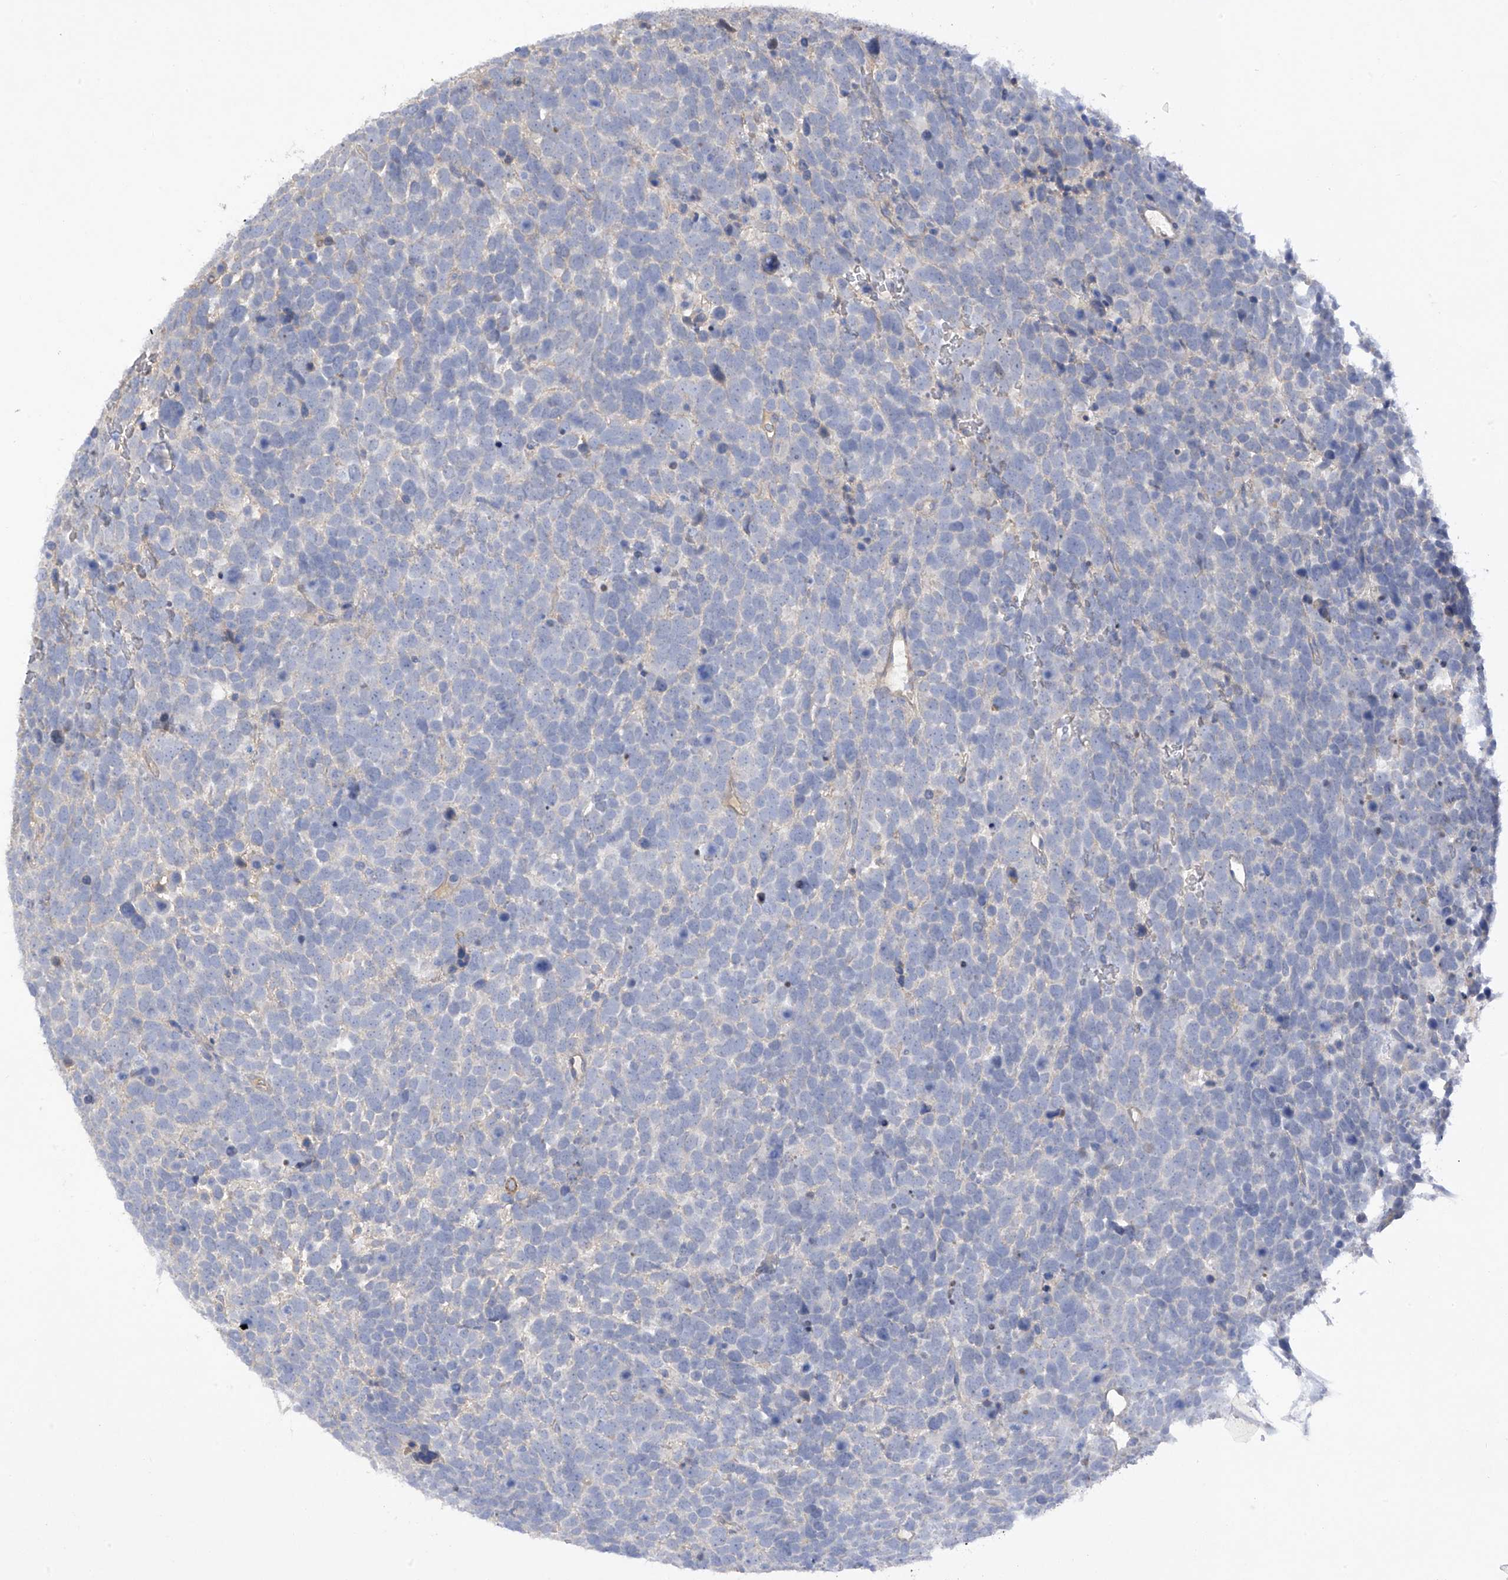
{"staining": {"intensity": "negative", "quantity": "none", "location": "none"}, "tissue": "urothelial cancer", "cell_type": "Tumor cells", "image_type": "cancer", "snomed": [{"axis": "morphology", "description": "Urothelial carcinoma, High grade"}, {"axis": "topography", "description": "Urinary bladder"}], "caption": "IHC image of human urothelial cancer stained for a protein (brown), which exhibits no staining in tumor cells. (DAB (3,3'-diaminobenzidine) immunohistochemistry (IHC) with hematoxylin counter stain).", "gene": "PRSS12", "patient": {"sex": "female", "age": 82}}